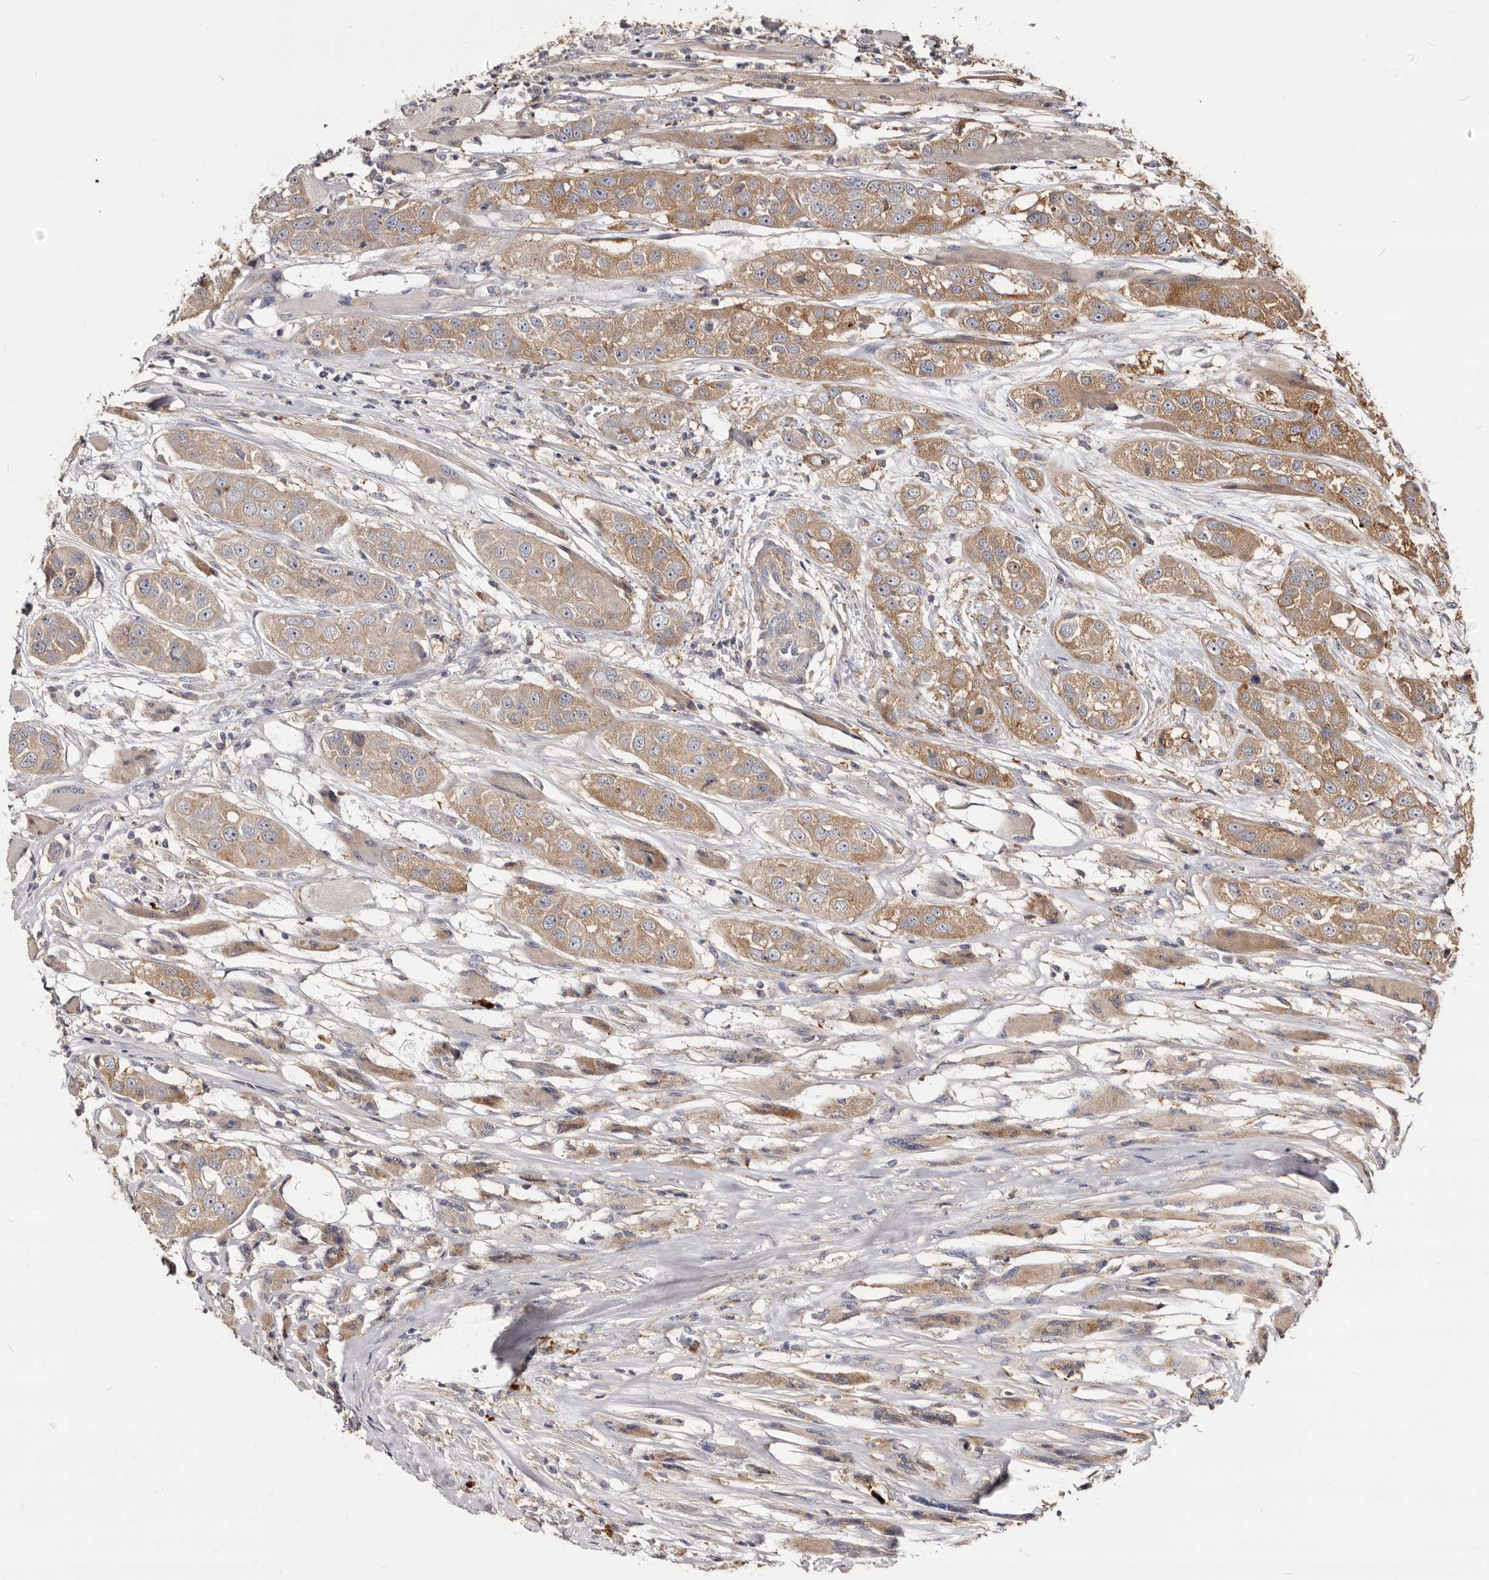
{"staining": {"intensity": "moderate", "quantity": ">75%", "location": "cytoplasmic/membranous"}, "tissue": "head and neck cancer", "cell_type": "Tumor cells", "image_type": "cancer", "snomed": [{"axis": "morphology", "description": "Normal tissue, NOS"}, {"axis": "morphology", "description": "Squamous cell carcinoma, NOS"}, {"axis": "topography", "description": "Skeletal muscle"}, {"axis": "topography", "description": "Head-Neck"}], "caption": "IHC (DAB) staining of squamous cell carcinoma (head and neck) displays moderate cytoplasmic/membranous protein positivity in about >75% of tumor cells. The protein of interest is shown in brown color, while the nuclei are stained blue.", "gene": "TPD52", "patient": {"sex": "male", "age": 51}}